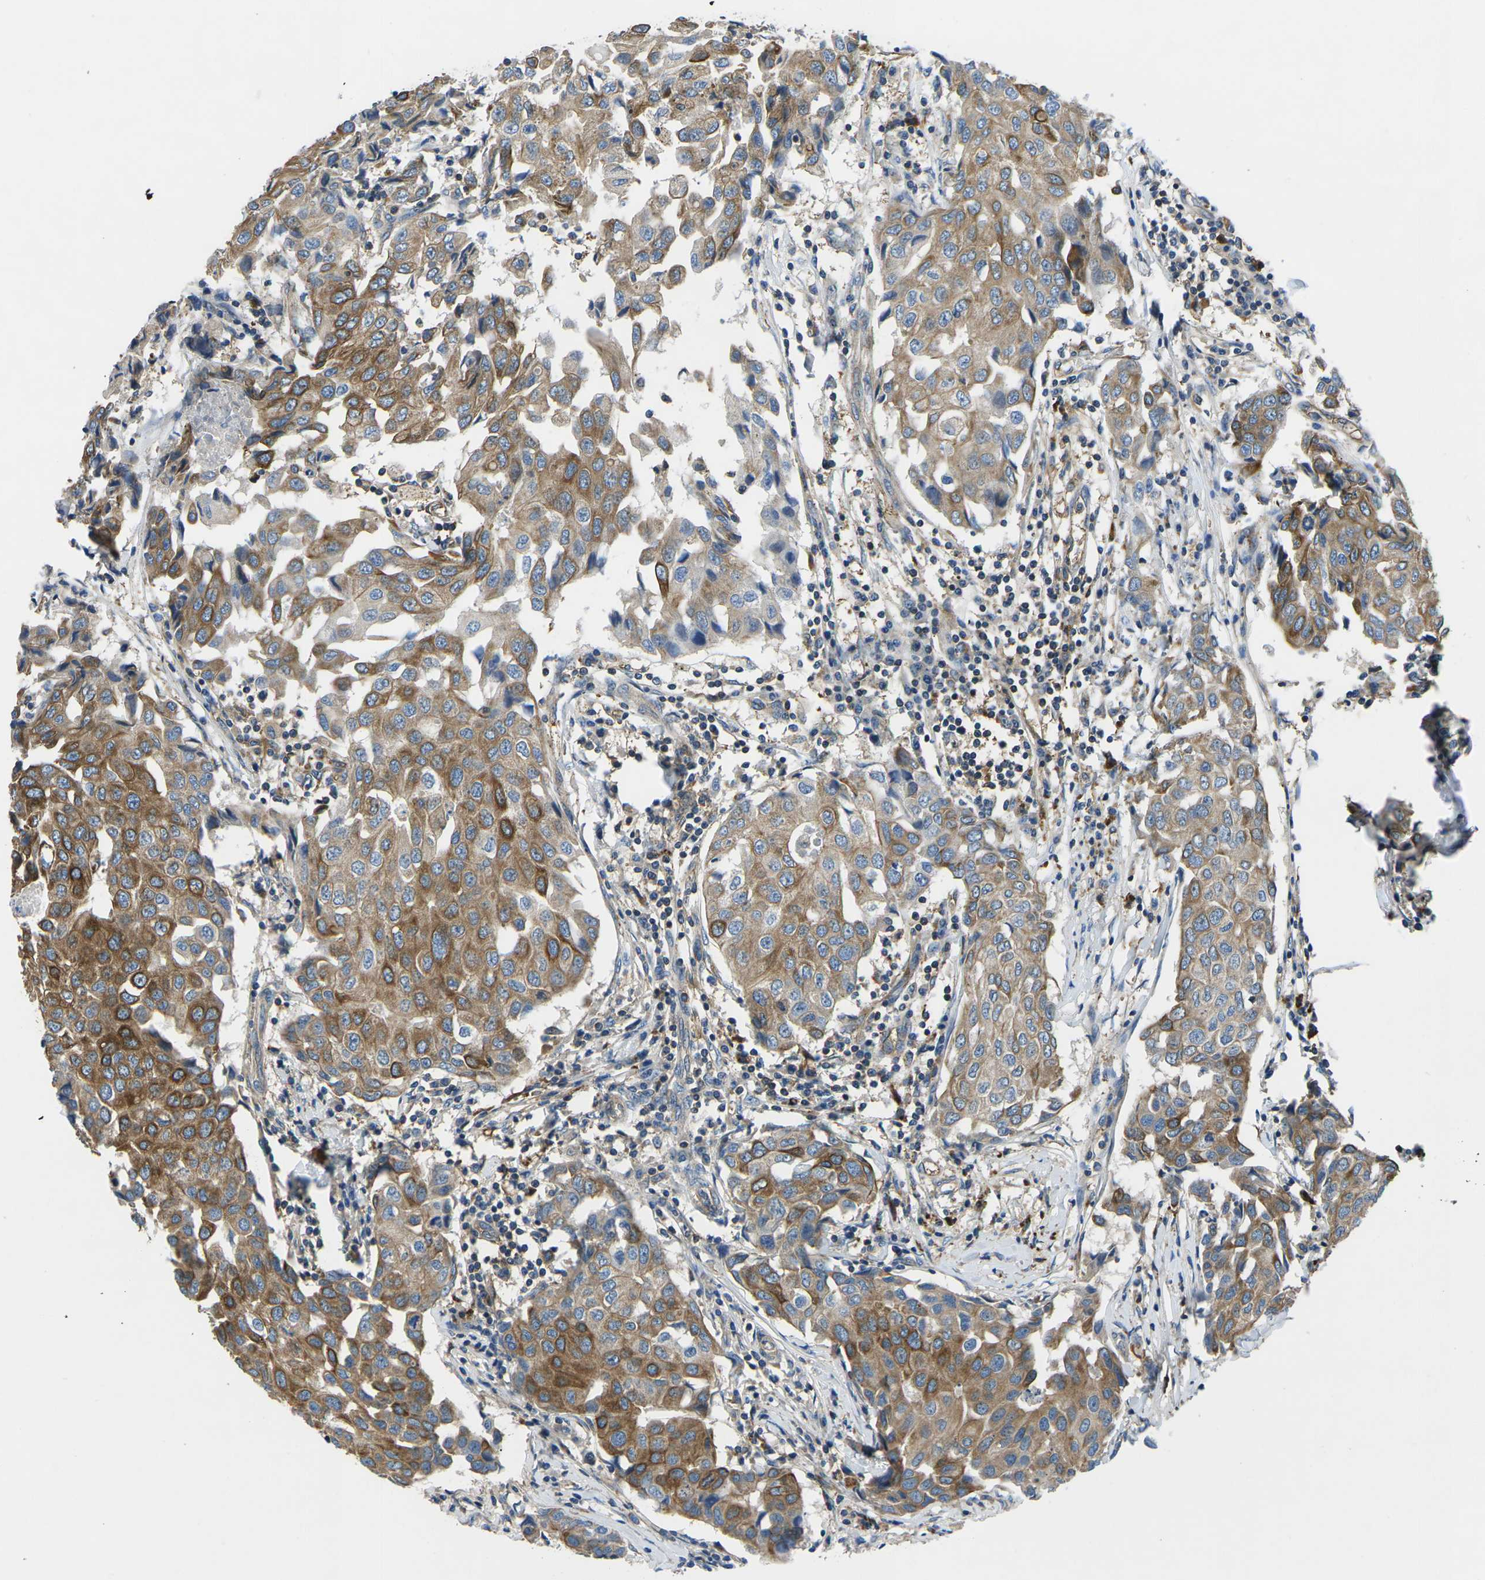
{"staining": {"intensity": "moderate", "quantity": ">75%", "location": "cytoplasmic/membranous"}, "tissue": "breast cancer", "cell_type": "Tumor cells", "image_type": "cancer", "snomed": [{"axis": "morphology", "description": "Duct carcinoma"}, {"axis": "topography", "description": "Breast"}], "caption": "Tumor cells reveal medium levels of moderate cytoplasmic/membranous expression in about >75% of cells in invasive ductal carcinoma (breast). (brown staining indicates protein expression, while blue staining denotes nuclei).", "gene": "KCNJ15", "patient": {"sex": "female", "age": 80}}